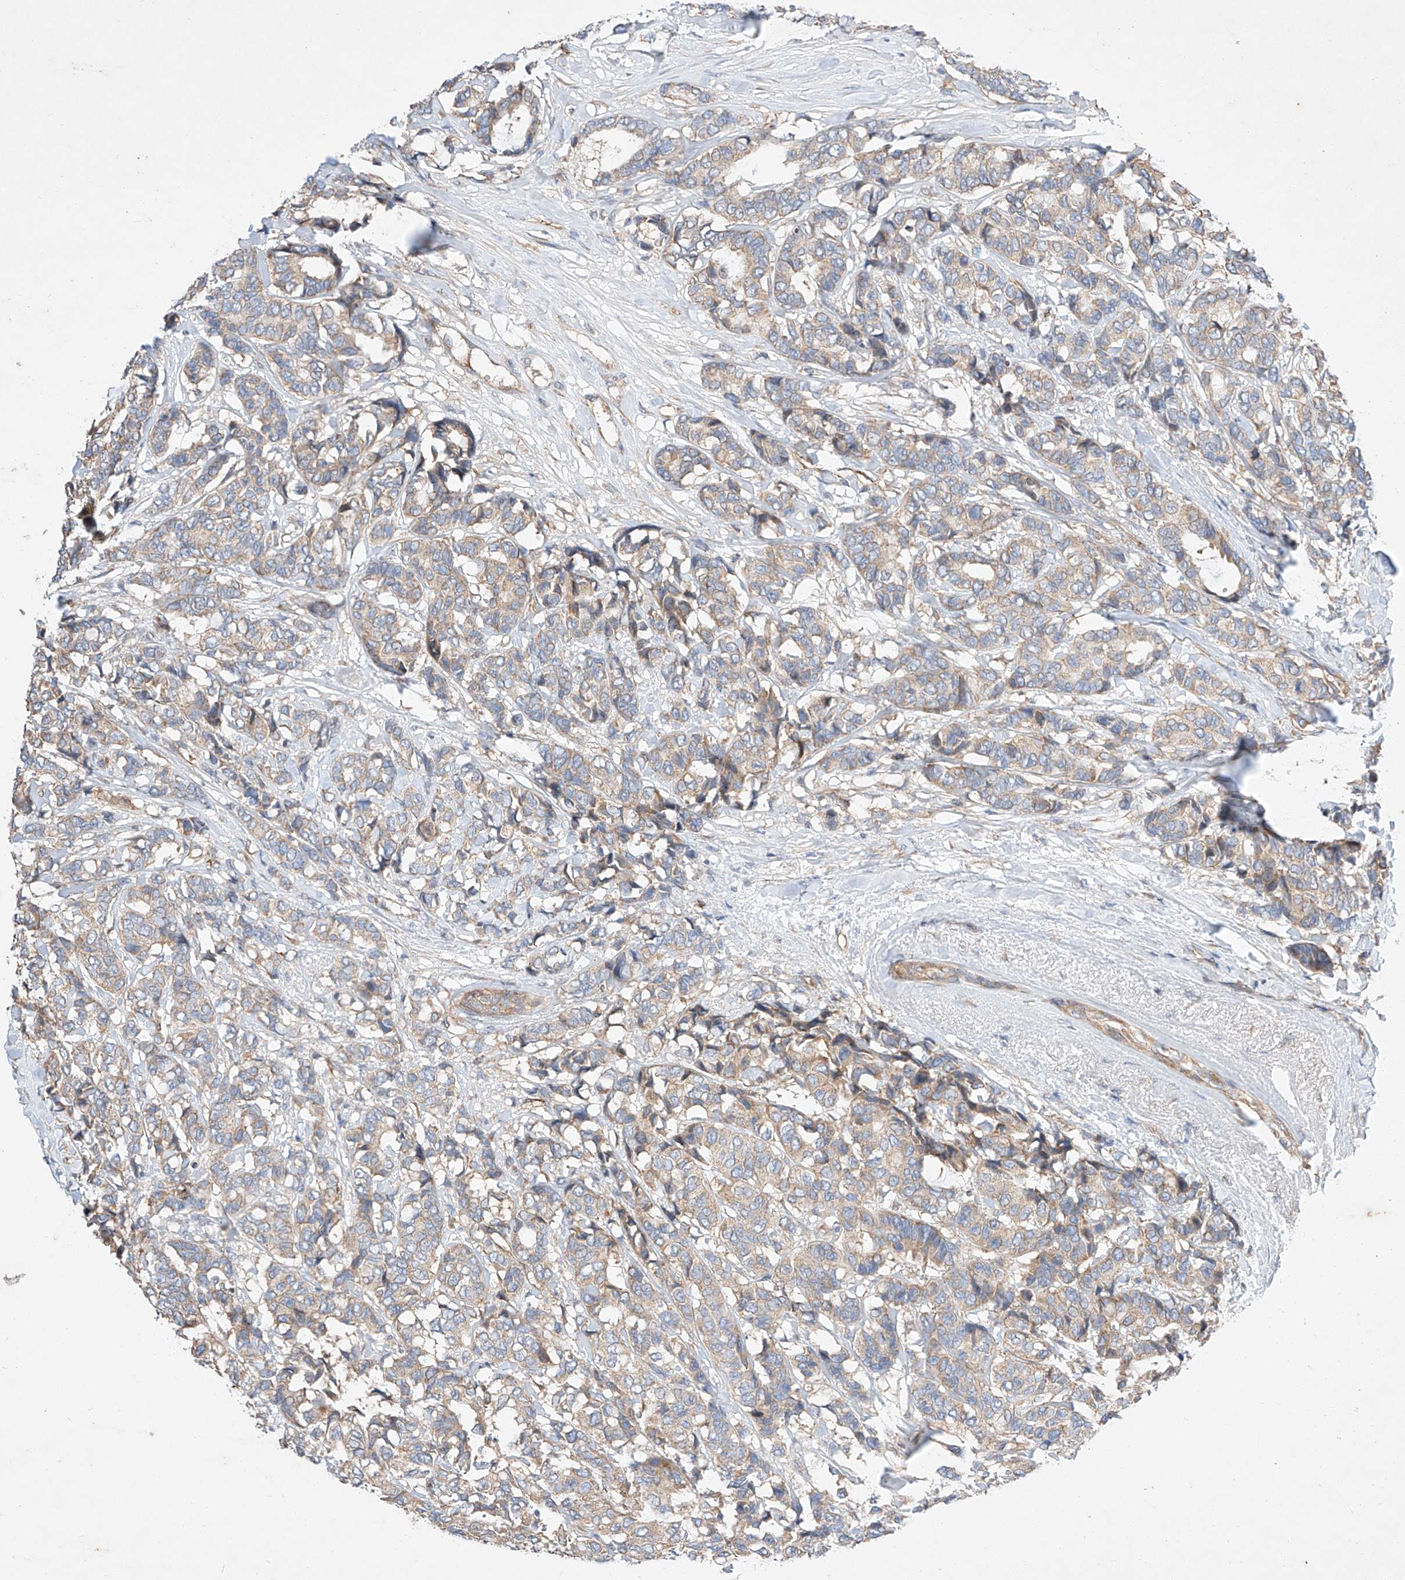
{"staining": {"intensity": "weak", "quantity": ">75%", "location": "cytoplasmic/membranous"}, "tissue": "breast cancer", "cell_type": "Tumor cells", "image_type": "cancer", "snomed": [{"axis": "morphology", "description": "Duct carcinoma"}, {"axis": "topography", "description": "Breast"}], "caption": "Invasive ductal carcinoma (breast) was stained to show a protein in brown. There is low levels of weak cytoplasmic/membranous positivity in approximately >75% of tumor cells.", "gene": "C6orf118", "patient": {"sex": "female", "age": 87}}